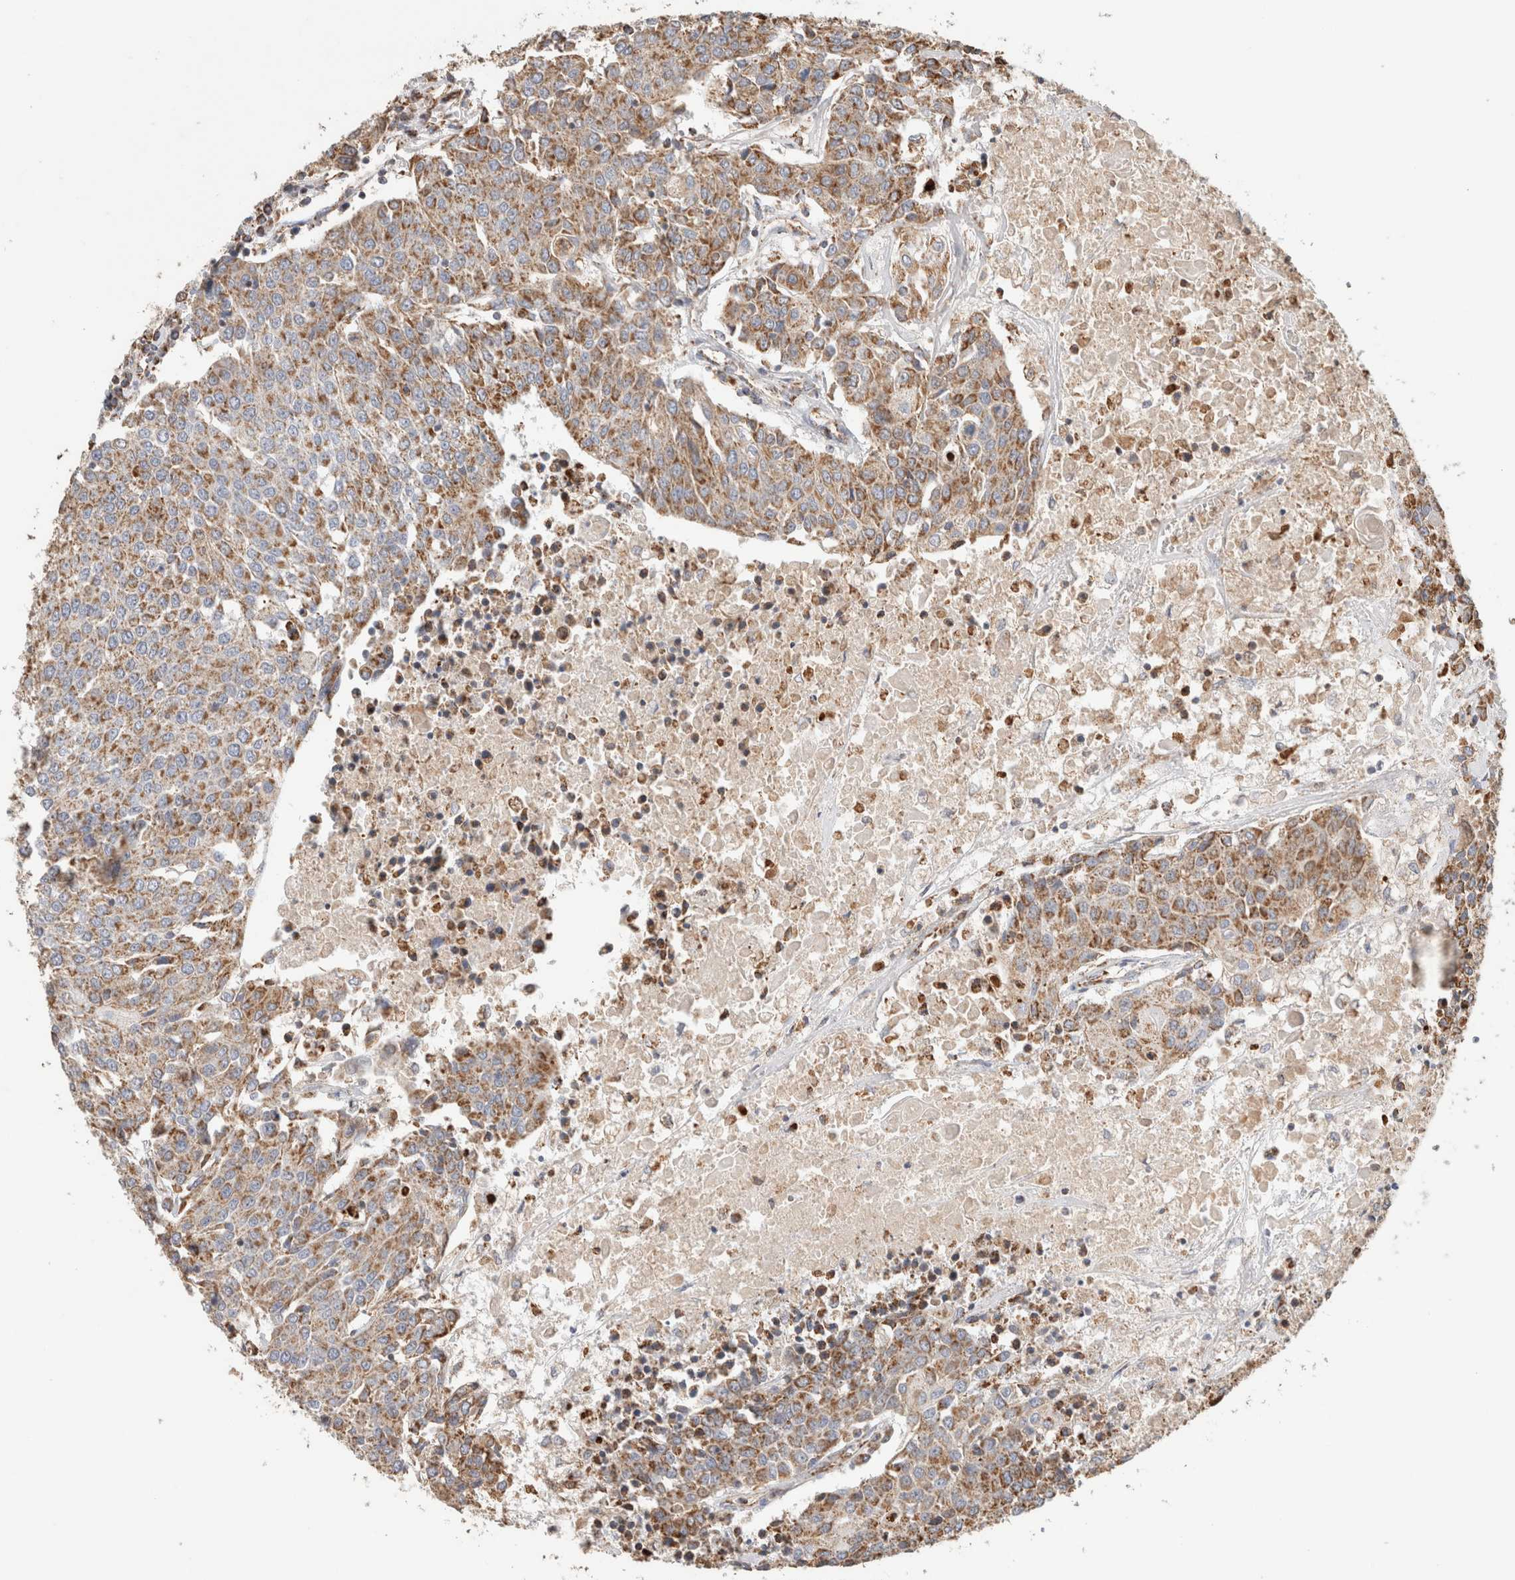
{"staining": {"intensity": "moderate", "quantity": ">75%", "location": "cytoplasmic/membranous"}, "tissue": "urothelial cancer", "cell_type": "Tumor cells", "image_type": "cancer", "snomed": [{"axis": "morphology", "description": "Urothelial carcinoma, High grade"}, {"axis": "topography", "description": "Urinary bladder"}], "caption": "DAB (3,3'-diaminobenzidine) immunohistochemical staining of urothelial cancer exhibits moderate cytoplasmic/membranous protein staining in about >75% of tumor cells.", "gene": "C1QBP", "patient": {"sex": "female", "age": 85}}